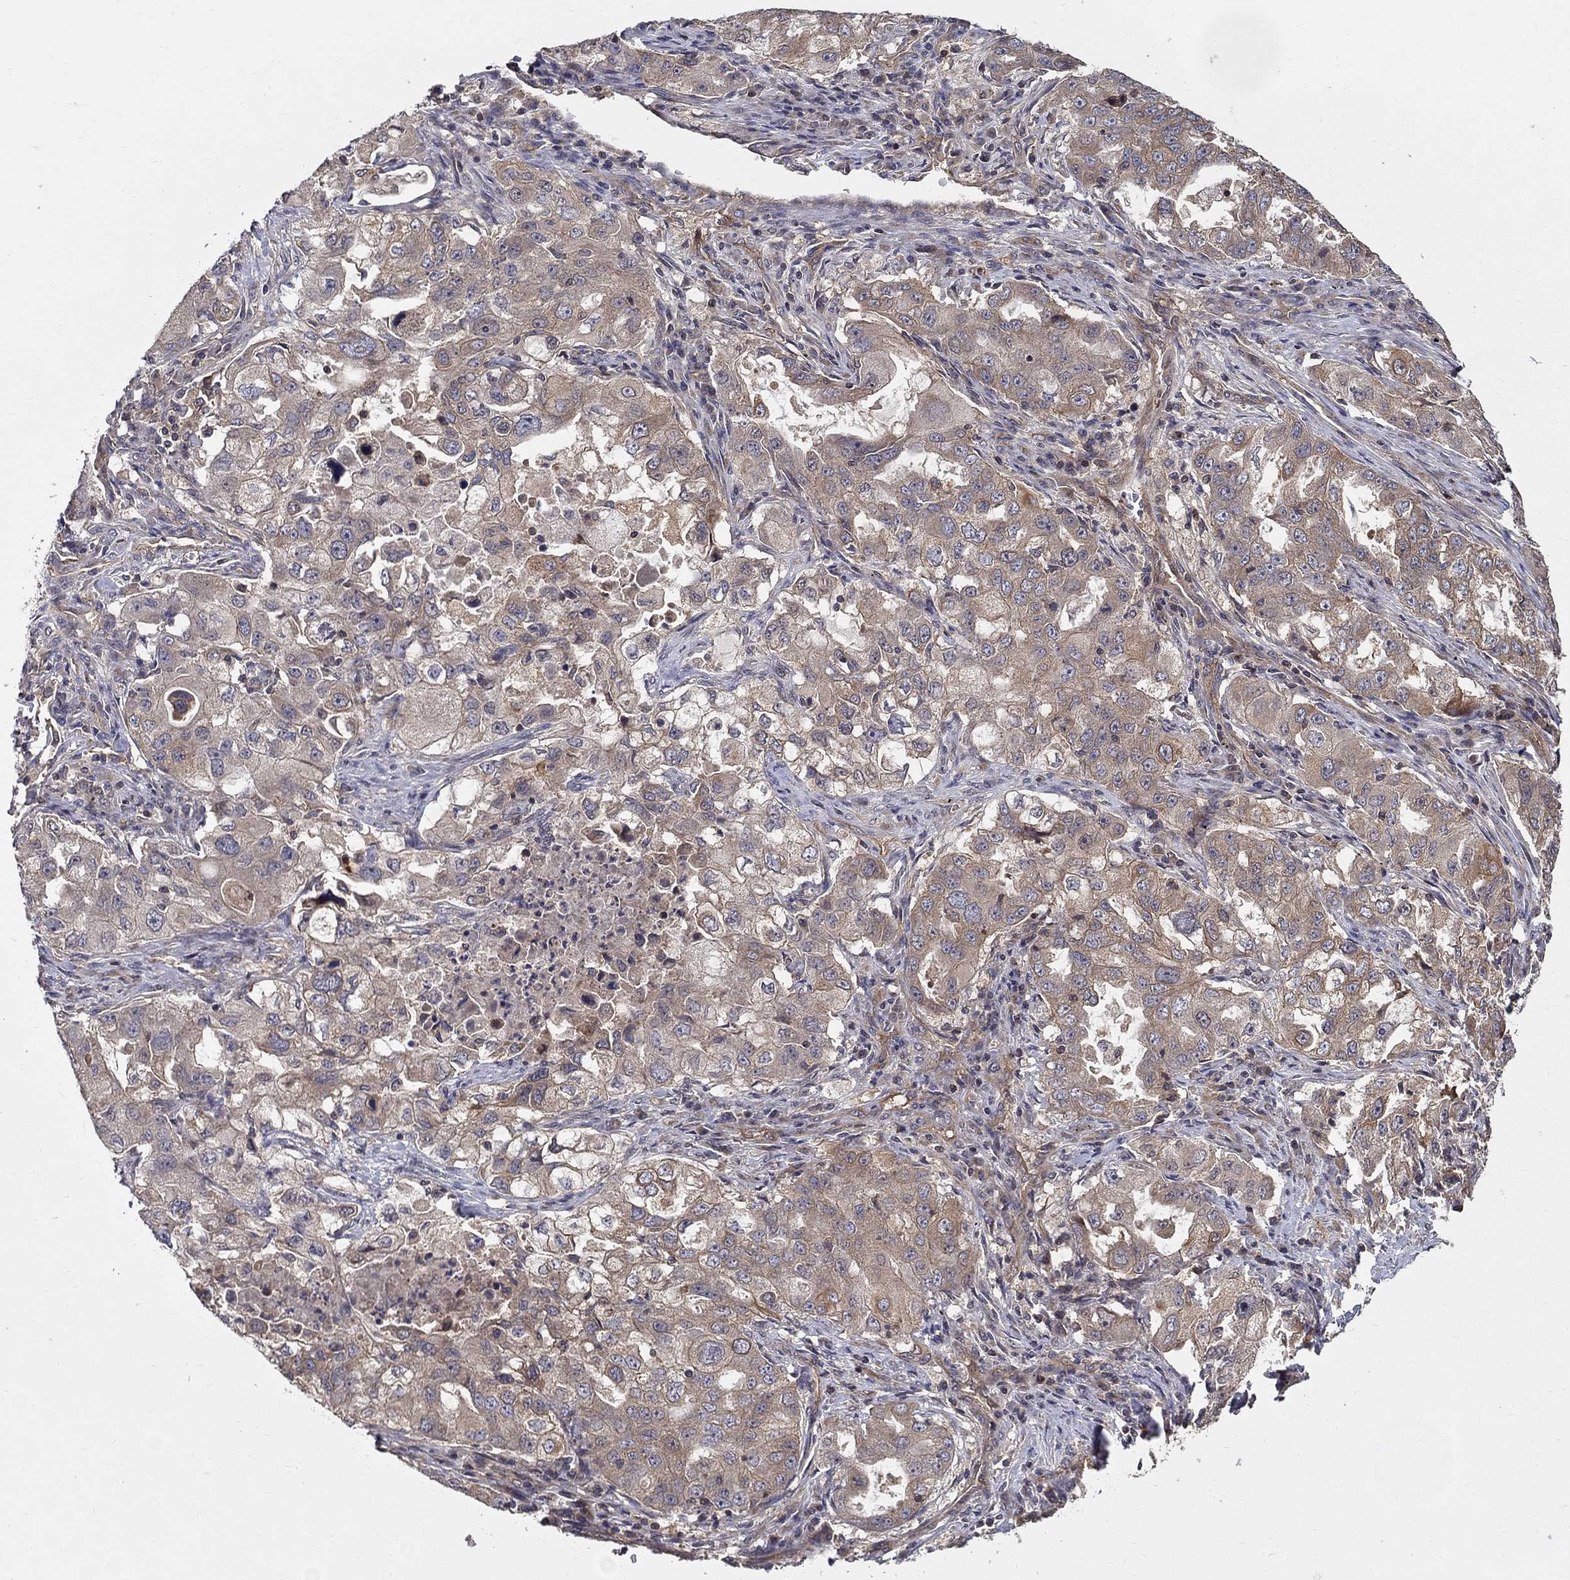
{"staining": {"intensity": "weak", "quantity": "25%-75%", "location": "cytoplasmic/membranous"}, "tissue": "lung cancer", "cell_type": "Tumor cells", "image_type": "cancer", "snomed": [{"axis": "morphology", "description": "Adenocarcinoma, NOS"}, {"axis": "topography", "description": "Lung"}], "caption": "A low amount of weak cytoplasmic/membranous expression is seen in approximately 25%-75% of tumor cells in lung cancer tissue. Using DAB (brown) and hematoxylin (blue) stains, captured at high magnification using brightfield microscopy.", "gene": "BMERB1", "patient": {"sex": "female", "age": 61}}